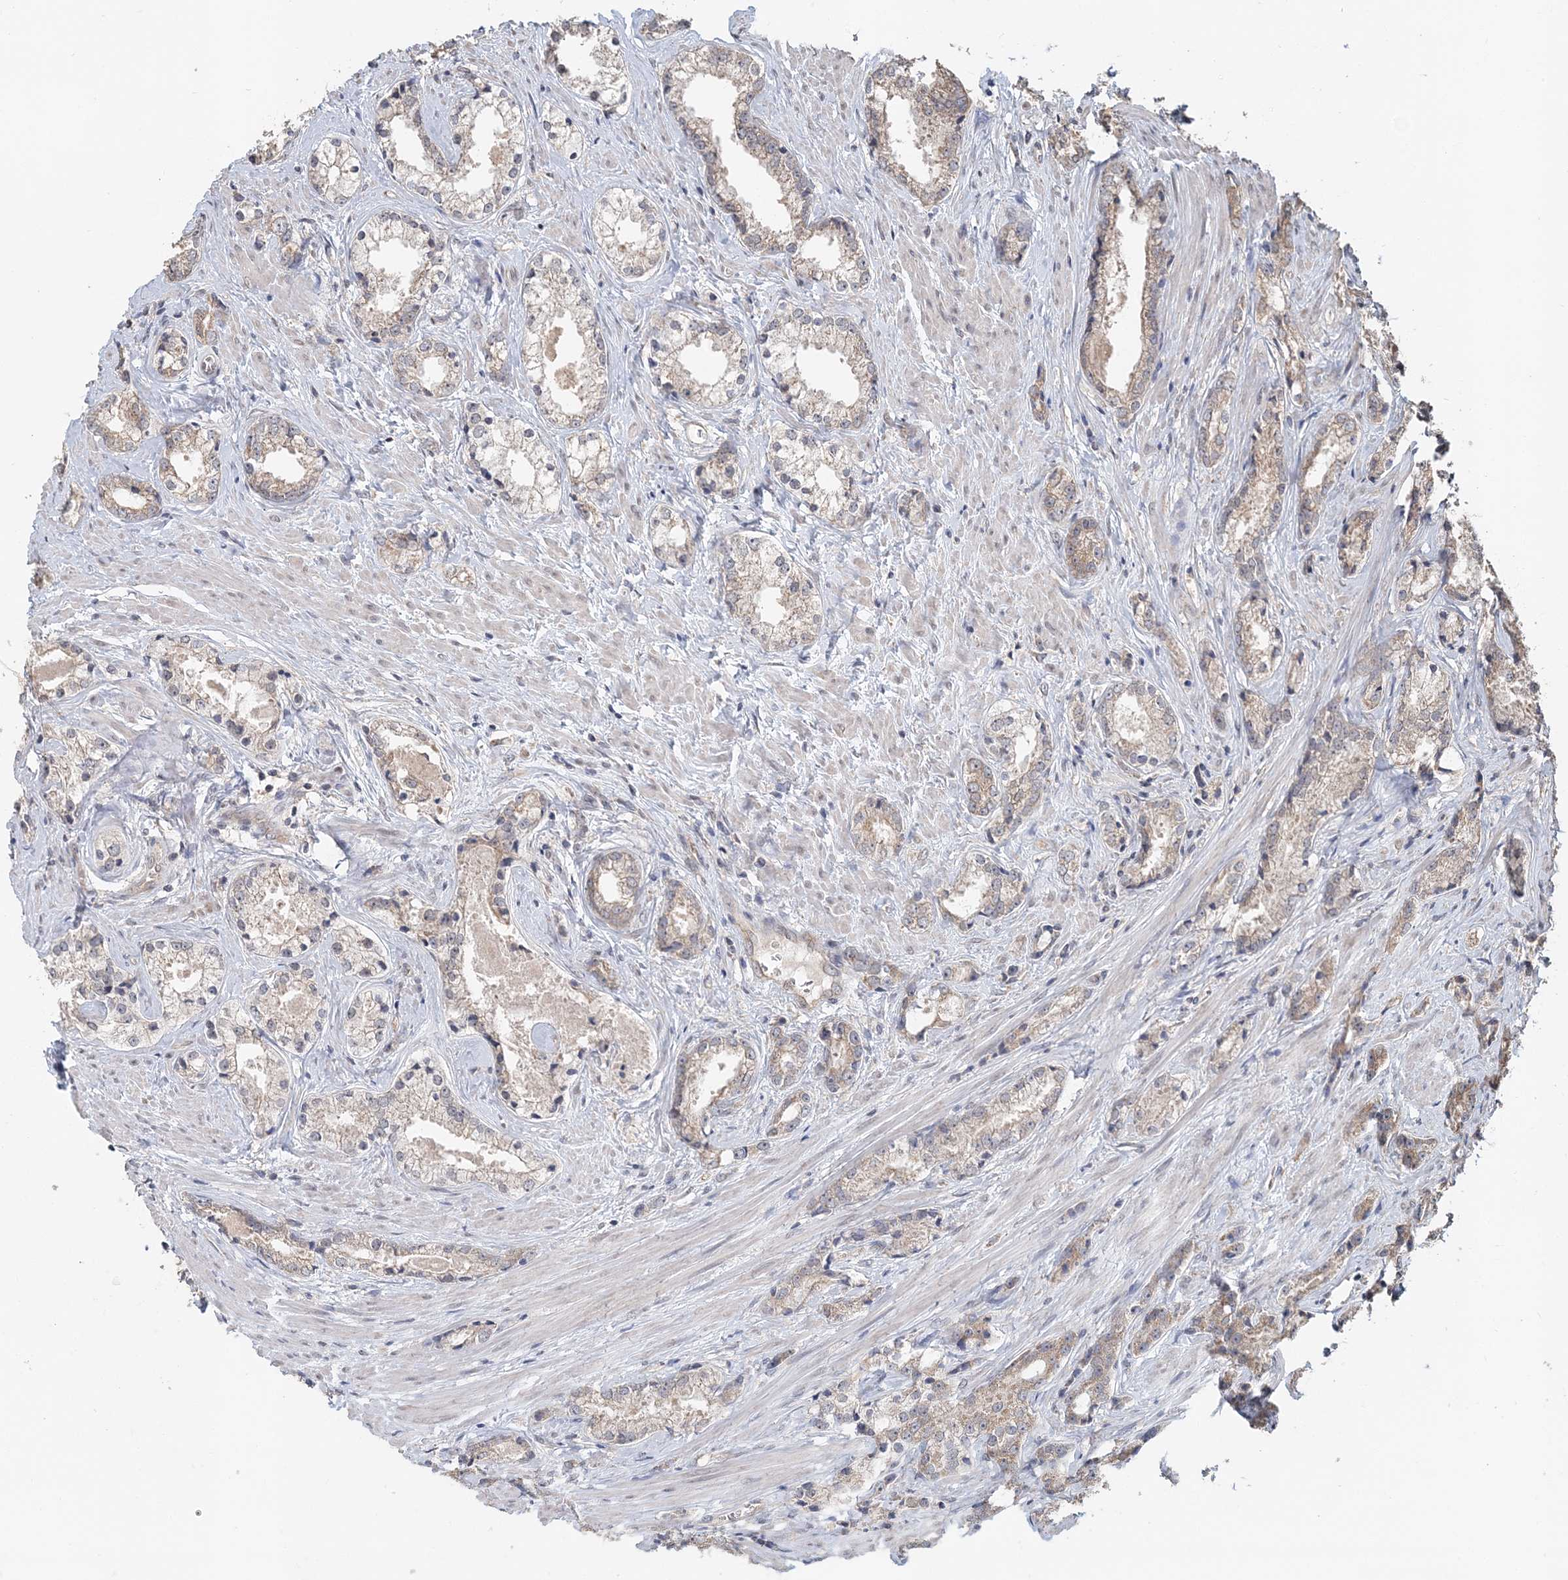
{"staining": {"intensity": "moderate", "quantity": "<25%", "location": "cytoplasmic/membranous"}, "tissue": "prostate cancer", "cell_type": "Tumor cells", "image_type": "cancer", "snomed": [{"axis": "morphology", "description": "Adenocarcinoma, High grade"}, {"axis": "topography", "description": "Prostate"}], "caption": "A micrograph showing moderate cytoplasmic/membranous staining in approximately <25% of tumor cells in prostate adenocarcinoma (high-grade), as visualized by brown immunohistochemical staining.", "gene": "FBXO38", "patient": {"sex": "male", "age": 66}}